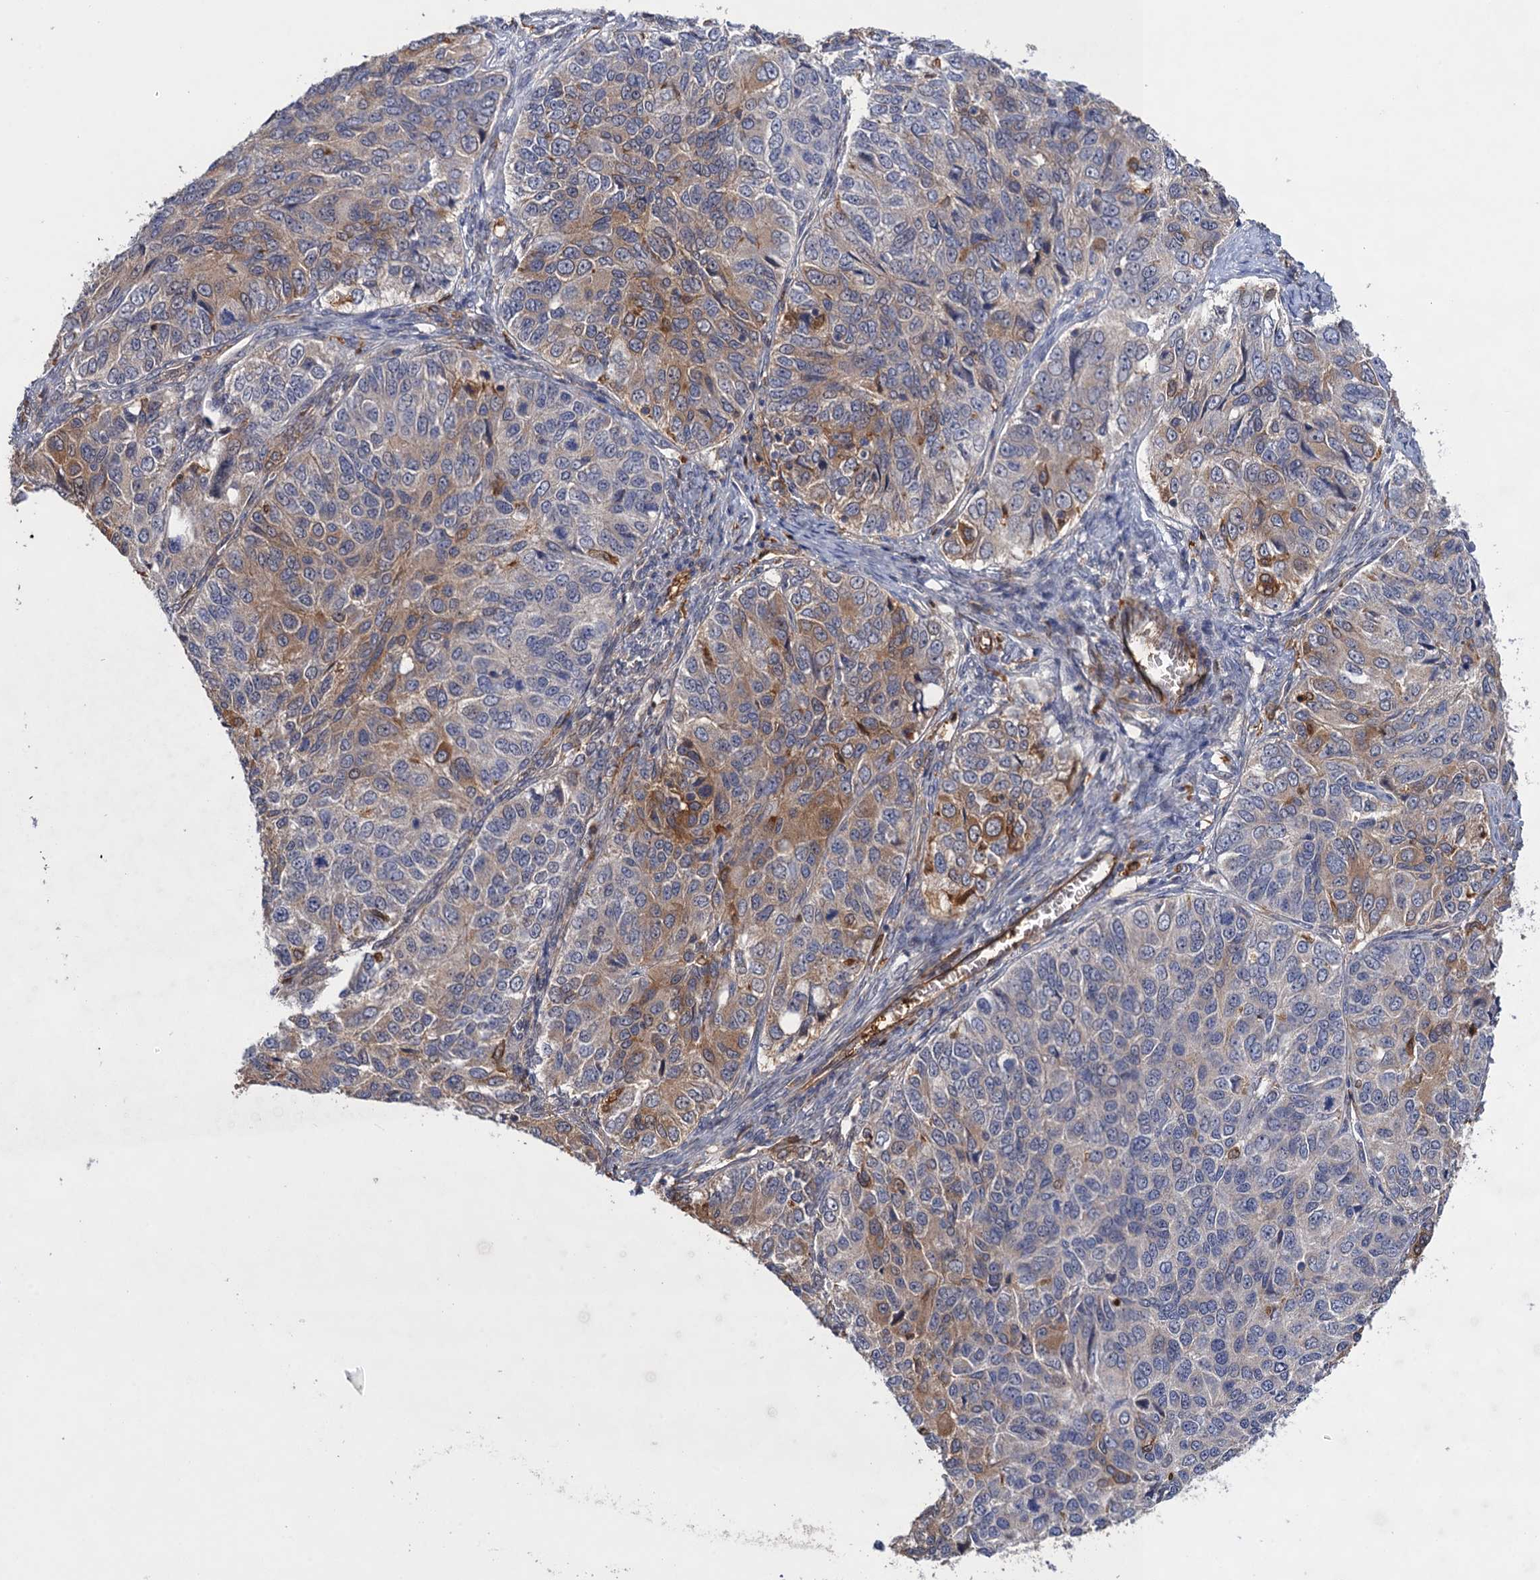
{"staining": {"intensity": "moderate", "quantity": "<25%", "location": "cytoplasmic/membranous"}, "tissue": "ovarian cancer", "cell_type": "Tumor cells", "image_type": "cancer", "snomed": [{"axis": "morphology", "description": "Carcinoma, endometroid"}, {"axis": "topography", "description": "Ovary"}], "caption": "Immunohistochemistry (IHC) micrograph of ovarian cancer stained for a protein (brown), which reveals low levels of moderate cytoplasmic/membranous expression in approximately <25% of tumor cells.", "gene": "NEK8", "patient": {"sex": "female", "age": 51}}